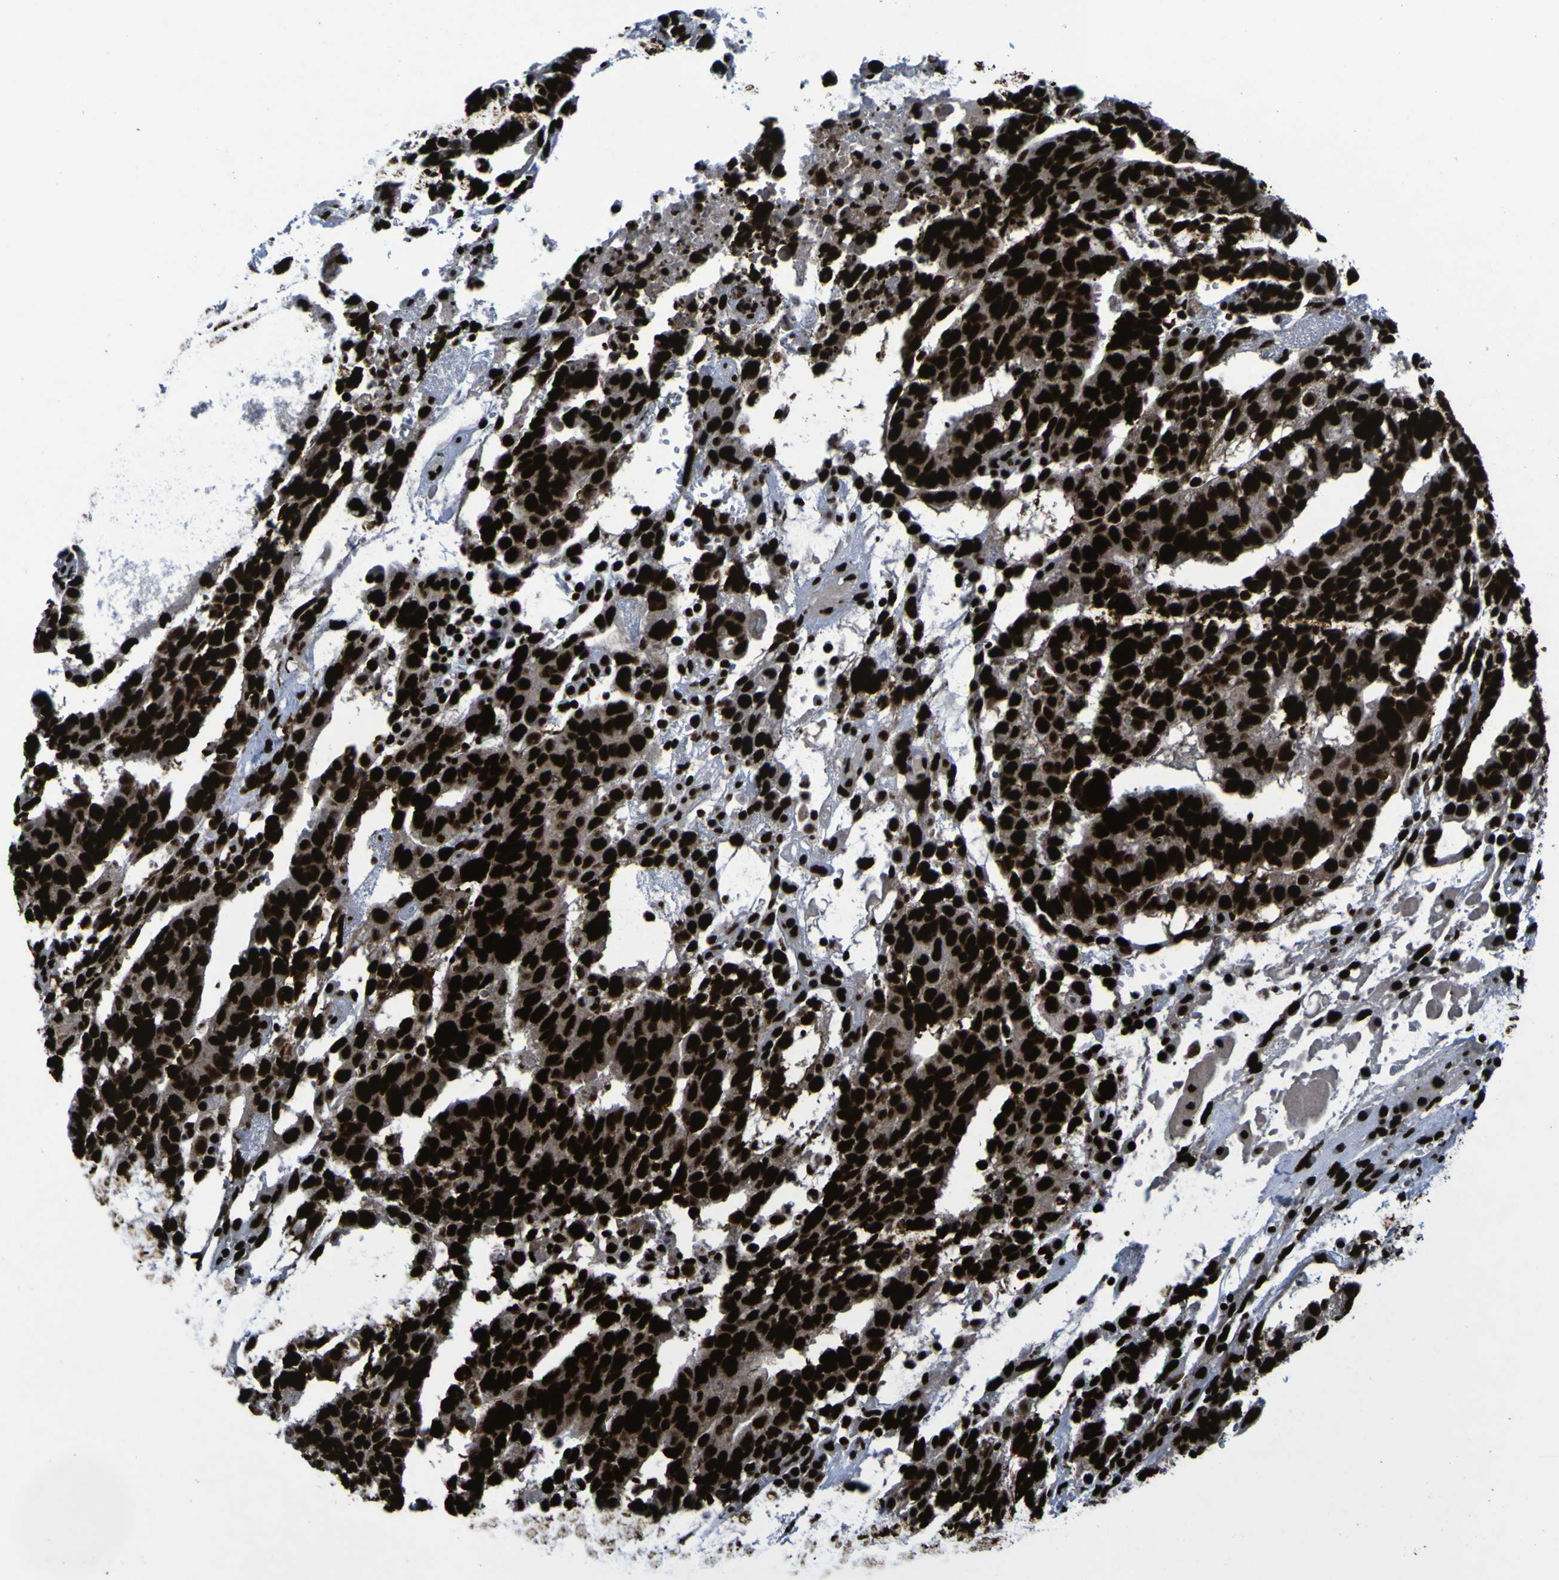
{"staining": {"intensity": "strong", "quantity": ">75%", "location": "nuclear"}, "tissue": "testis cancer", "cell_type": "Tumor cells", "image_type": "cancer", "snomed": [{"axis": "morphology", "description": "Seminoma, NOS"}, {"axis": "morphology", "description": "Carcinoma, Embryonal, NOS"}, {"axis": "topography", "description": "Testis"}], "caption": "Testis embryonal carcinoma stained with DAB (3,3'-diaminobenzidine) immunohistochemistry reveals high levels of strong nuclear expression in approximately >75% of tumor cells. The protein of interest is shown in brown color, while the nuclei are stained blue.", "gene": "NPM1", "patient": {"sex": "male", "age": 52}}